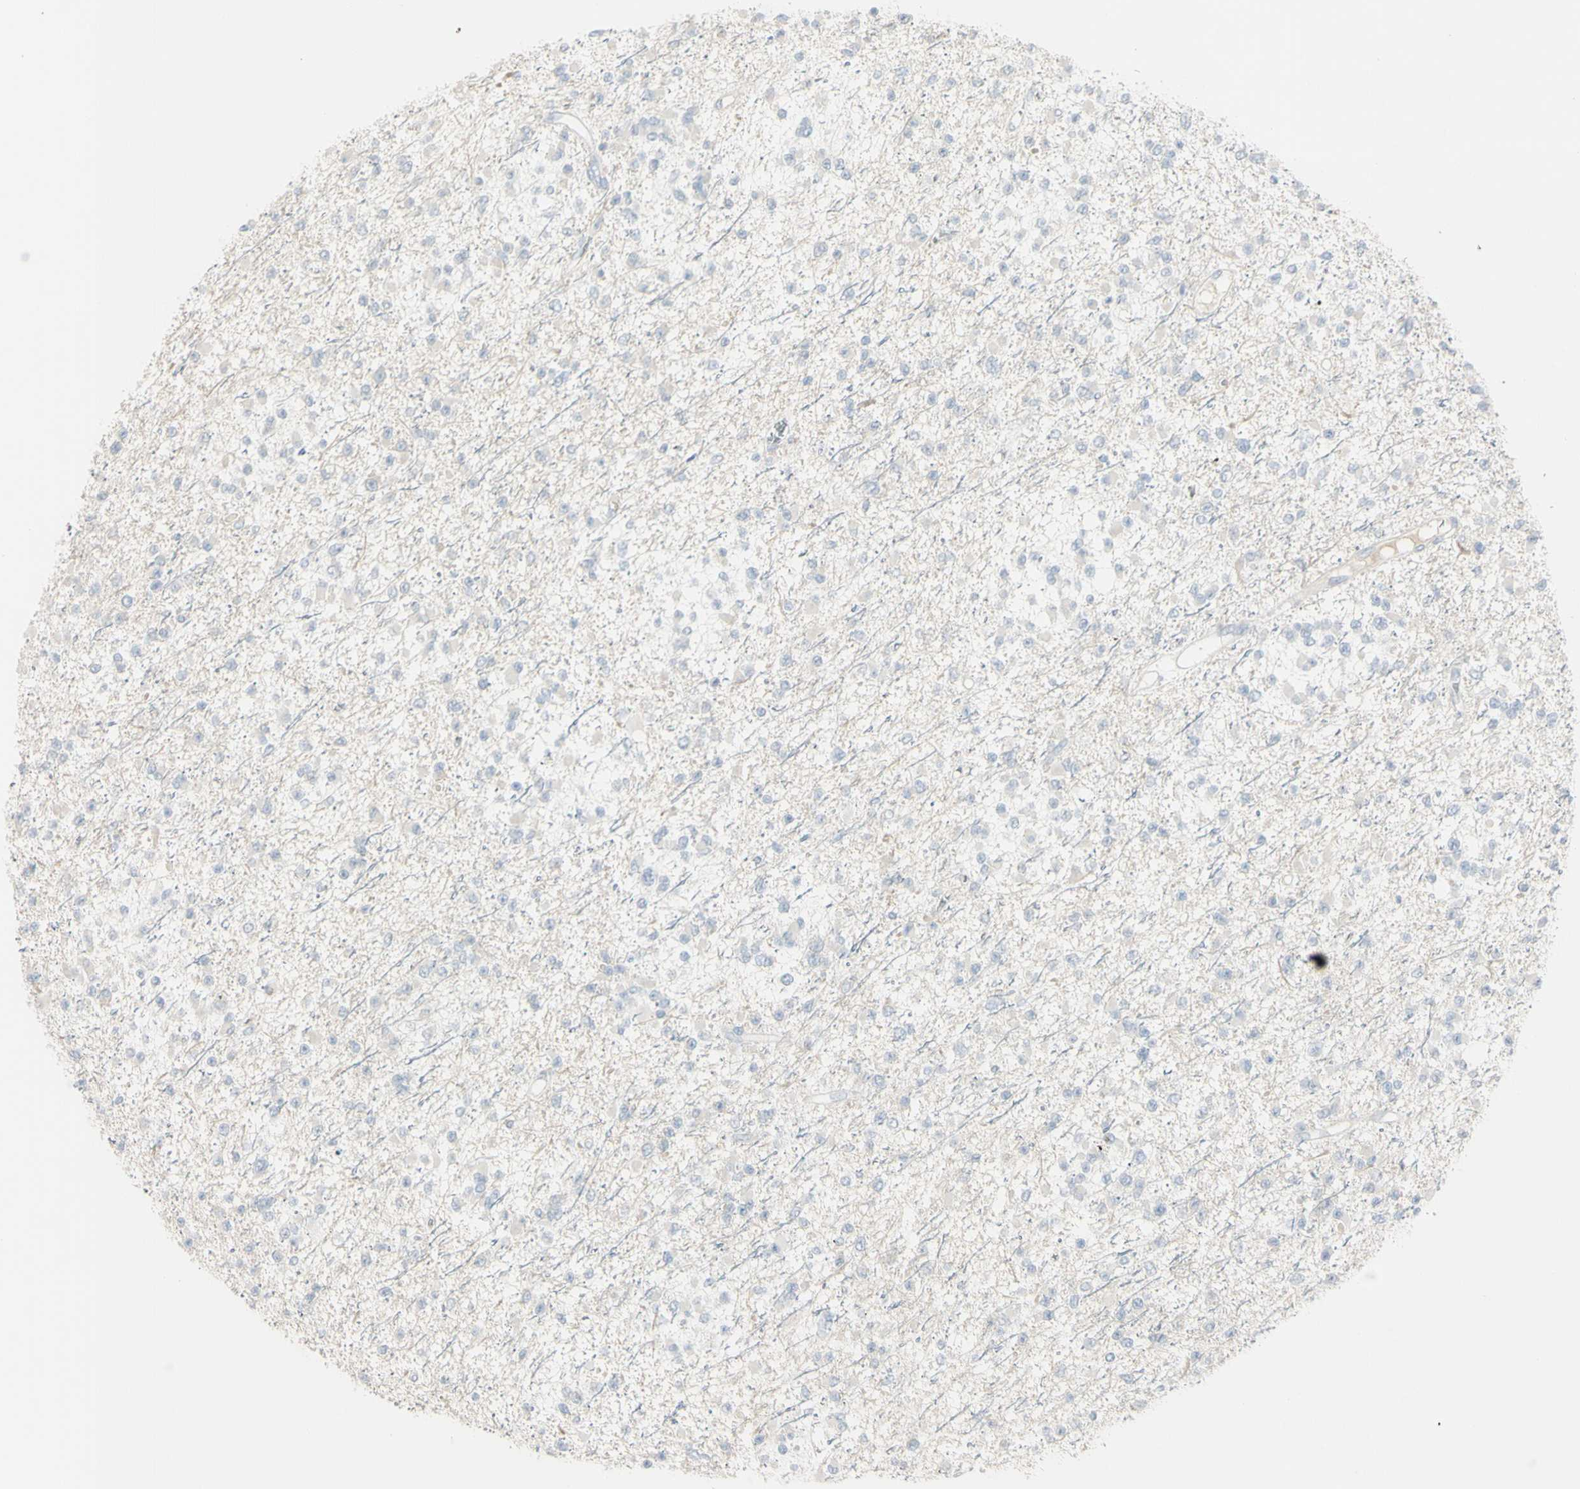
{"staining": {"intensity": "negative", "quantity": "none", "location": "none"}, "tissue": "glioma", "cell_type": "Tumor cells", "image_type": "cancer", "snomed": [{"axis": "morphology", "description": "Glioma, malignant, Low grade"}, {"axis": "topography", "description": "Brain"}], "caption": "The micrograph reveals no significant expression in tumor cells of malignant low-grade glioma.", "gene": "PIP", "patient": {"sex": "female", "age": 22}}